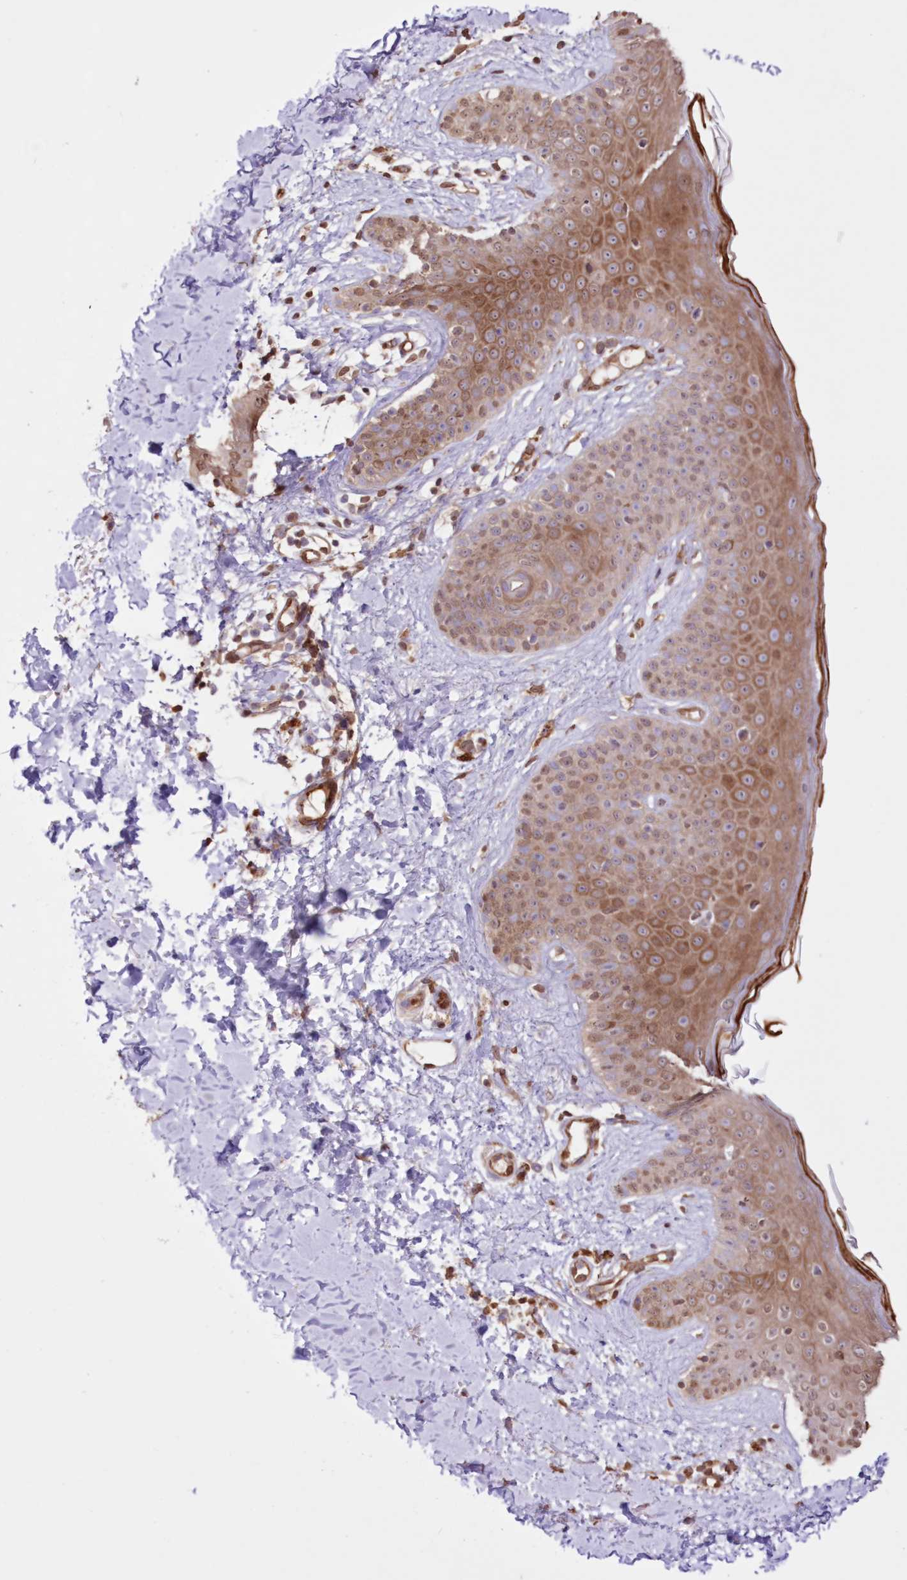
{"staining": {"intensity": "moderate", "quantity": ">75%", "location": "cytoplasmic/membranous,nuclear"}, "tissue": "skin", "cell_type": "Fibroblasts", "image_type": "normal", "snomed": [{"axis": "morphology", "description": "Normal tissue, NOS"}, {"axis": "topography", "description": "Skin"}], "caption": "Moderate cytoplasmic/membranous,nuclear staining for a protein is appreciated in approximately >75% of fibroblasts of benign skin using immunohistochemistry (IHC).", "gene": "FCHO2", "patient": {"sex": "male", "age": 52}}